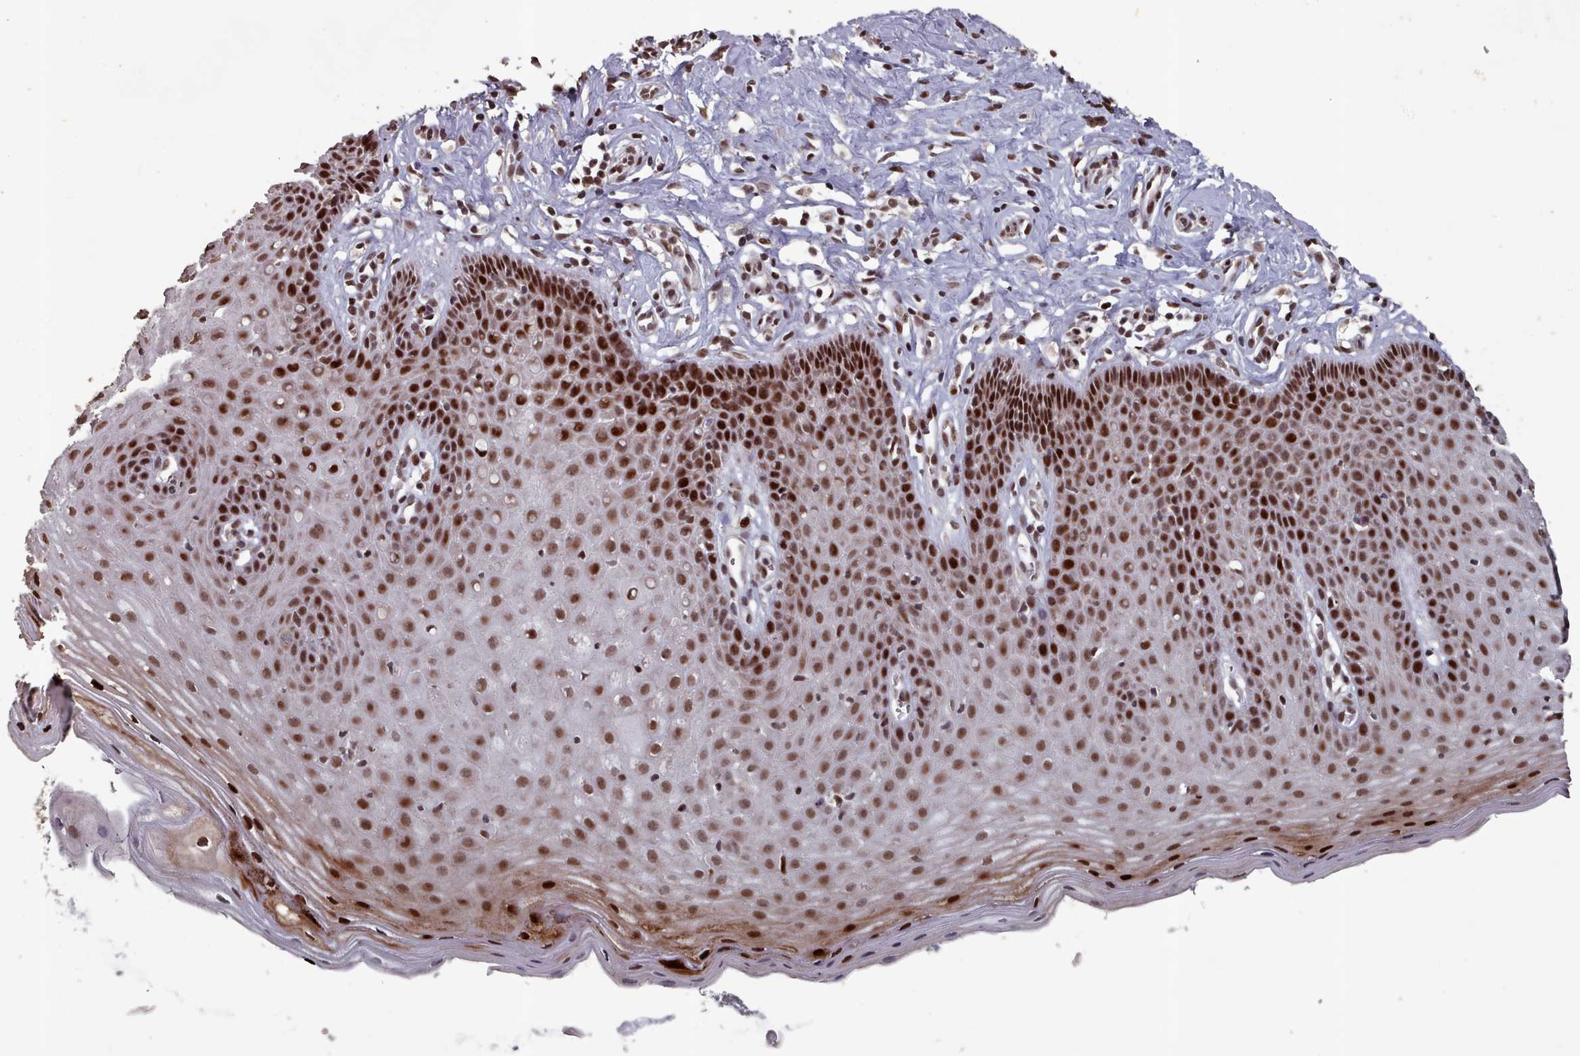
{"staining": {"intensity": "strong", "quantity": ">75%", "location": "cytoplasmic/membranous,nuclear"}, "tissue": "cervix", "cell_type": "Glandular cells", "image_type": "normal", "snomed": [{"axis": "morphology", "description": "Normal tissue, NOS"}, {"axis": "topography", "description": "Cervix"}], "caption": "DAB (3,3'-diaminobenzidine) immunohistochemical staining of unremarkable human cervix demonstrates strong cytoplasmic/membranous,nuclear protein positivity in about >75% of glandular cells. (Stains: DAB (3,3'-diaminobenzidine) in brown, nuclei in blue, Microscopy: brightfield microscopy at high magnification).", "gene": "PNRC2", "patient": {"sex": "female", "age": 36}}